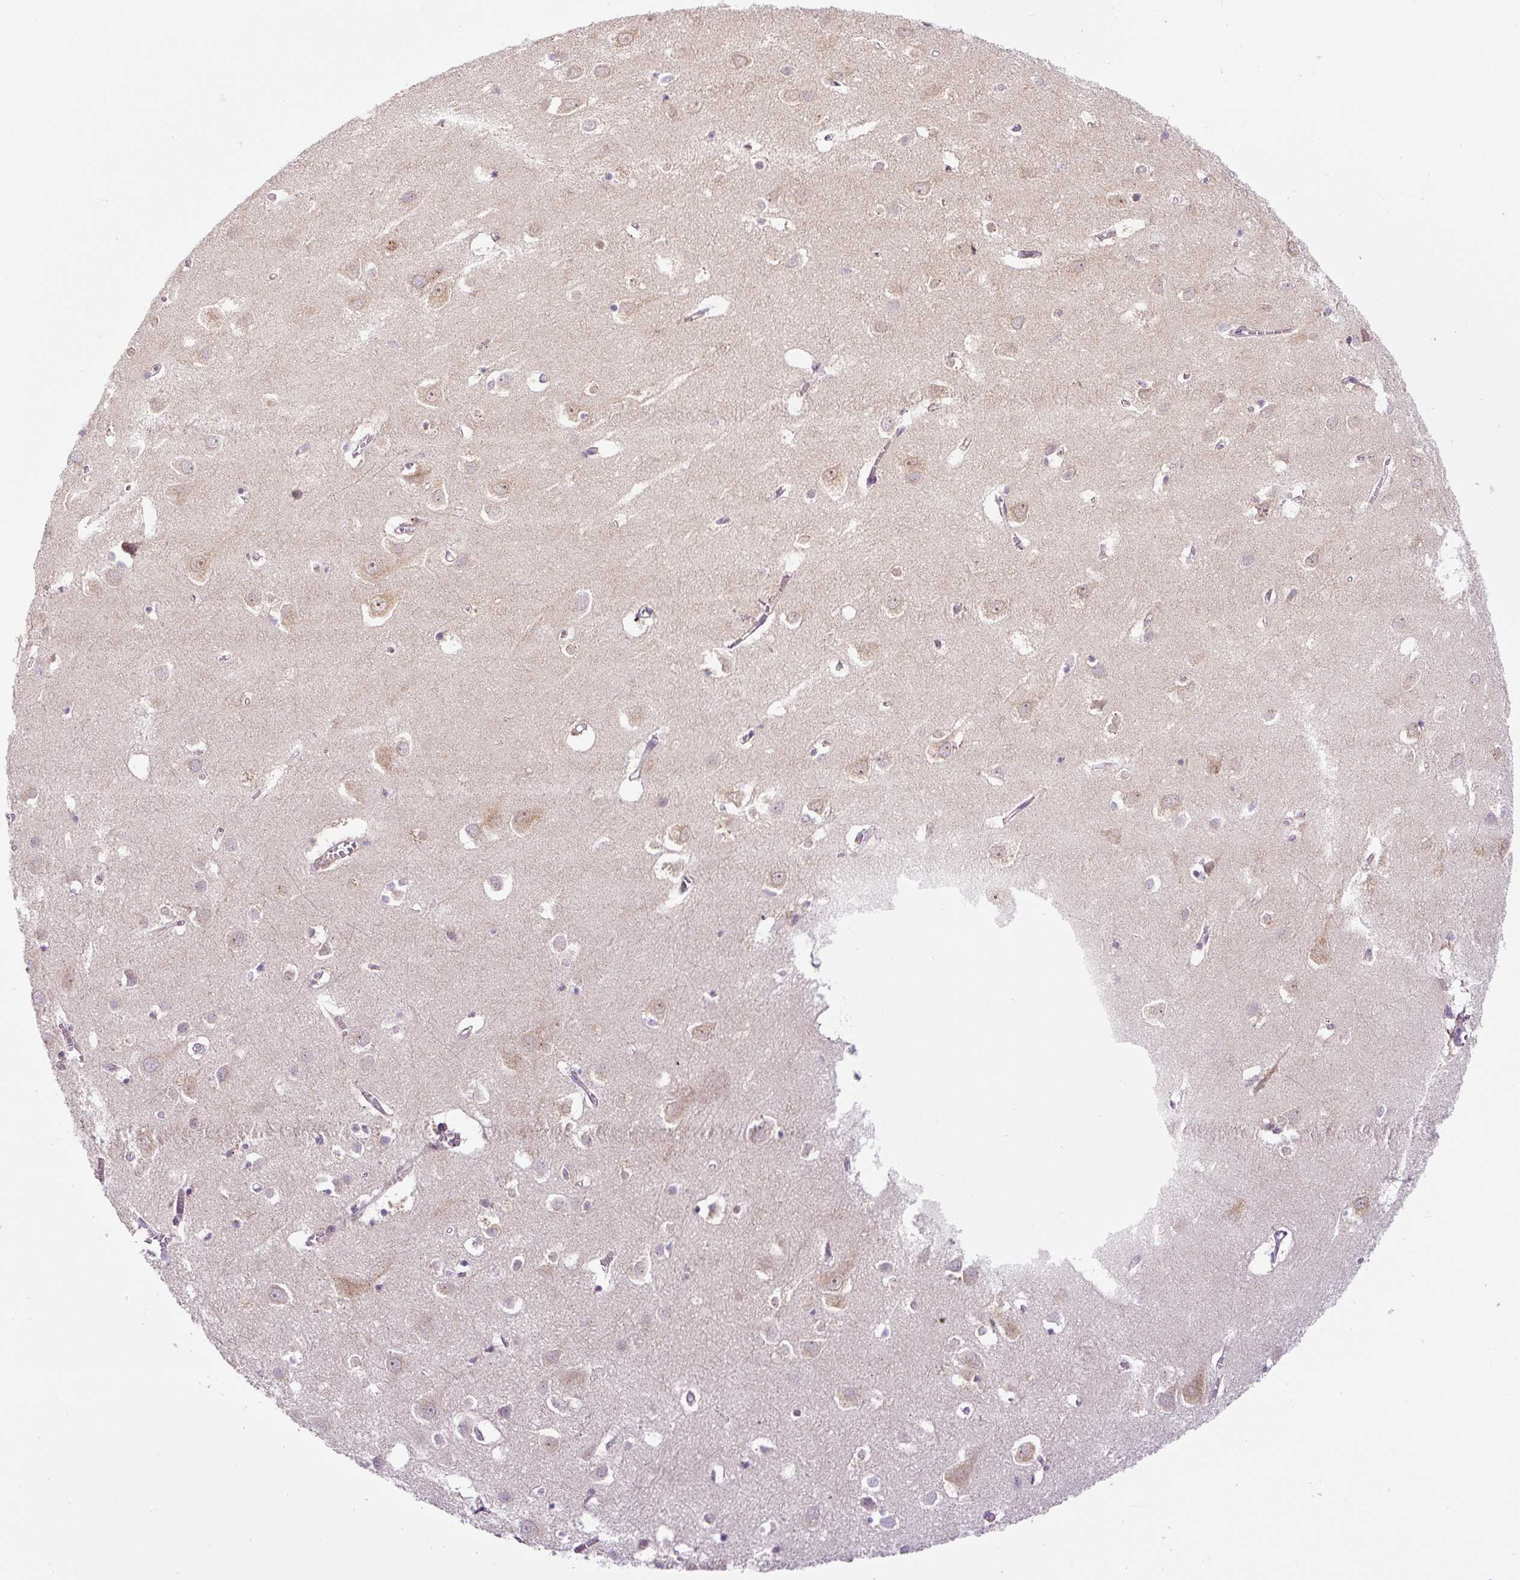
{"staining": {"intensity": "negative", "quantity": "none", "location": "none"}, "tissue": "cerebral cortex", "cell_type": "Endothelial cells", "image_type": "normal", "snomed": [{"axis": "morphology", "description": "Normal tissue, NOS"}, {"axis": "topography", "description": "Cerebral cortex"}], "caption": "Immunohistochemistry image of normal cerebral cortex stained for a protein (brown), which exhibits no expression in endothelial cells.", "gene": "PCM1", "patient": {"sex": "male", "age": 70}}